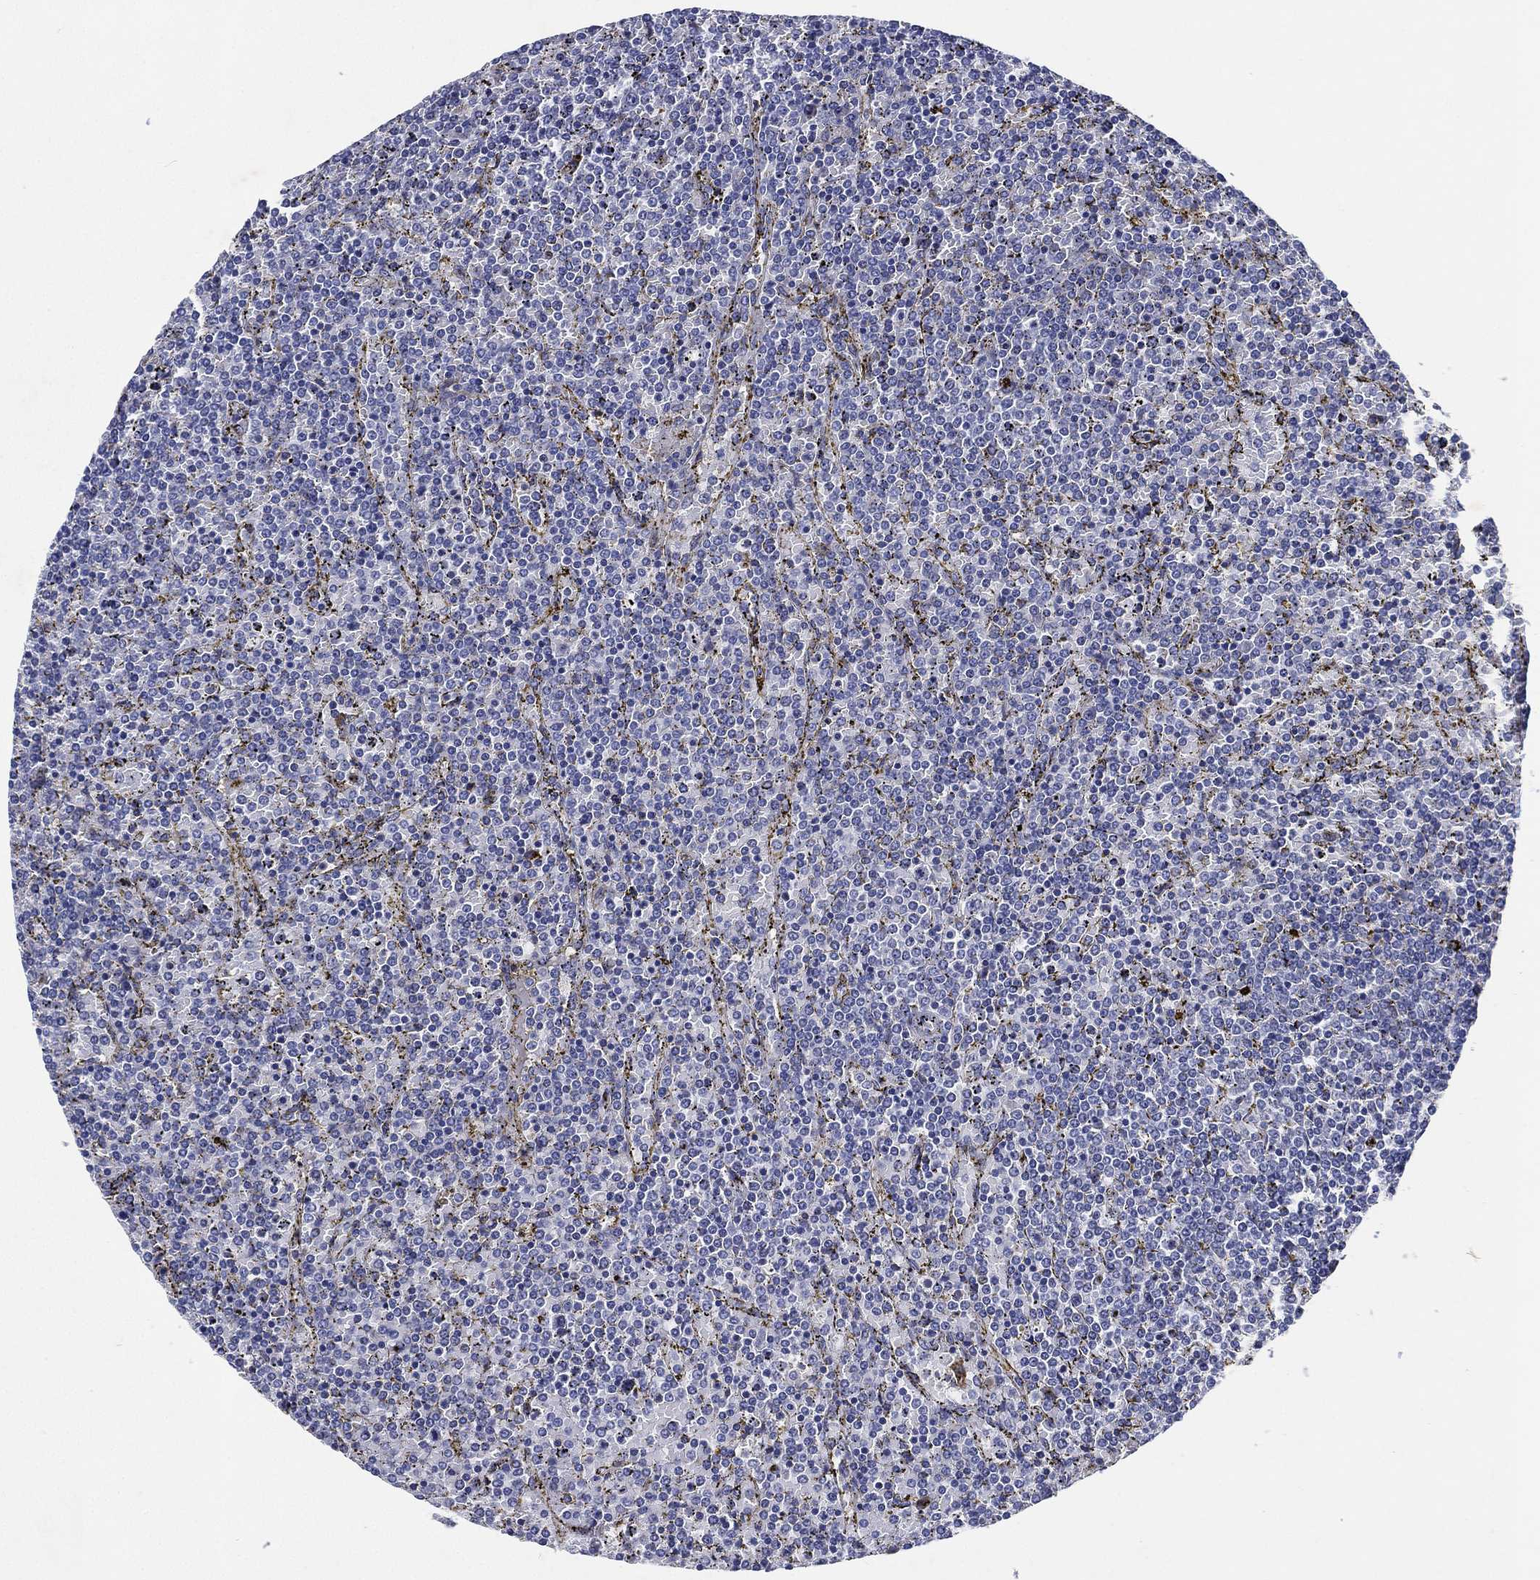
{"staining": {"intensity": "negative", "quantity": "none", "location": "none"}, "tissue": "lymphoma", "cell_type": "Tumor cells", "image_type": "cancer", "snomed": [{"axis": "morphology", "description": "Malignant lymphoma, non-Hodgkin's type, Low grade"}, {"axis": "topography", "description": "Spleen"}], "caption": "Lymphoma was stained to show a protein in brown. There is no significant expression in tumor cells.", "gene": "TMPRSS11D", "patient": {"sex": "female", "age": 77}}